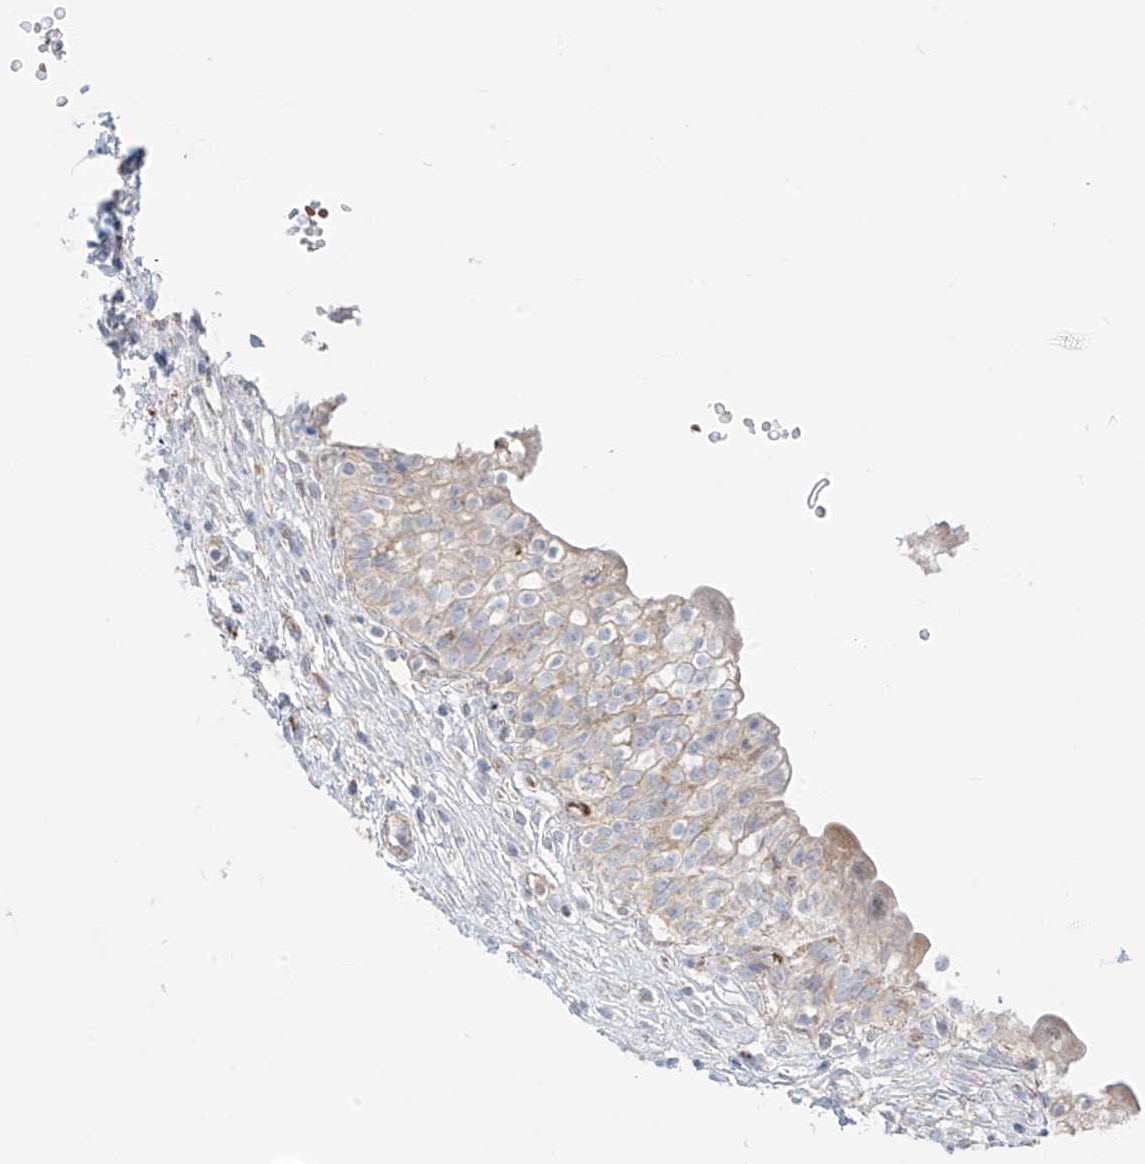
{"staining": {"intensity": "weak", "quantity": "25%-75%", "location": "cytoplasmic/membranous"}, "tissue": "urinary bladder", "cell_type": "Urothelial cells", "image_type": "normal", "snomed": [{"axis": "morphology", "description": "Normal tissue, NOS"}, {"axis": "topography", "description": "Urinary bladder"}], "caption": "Human urinary bladder stained for a protein (brown) shows weak cytoplasmic/membranous positive positivity in about 25%-75% of urothelial cells.", "gene": "ARHGEF40", "patient": {"sex": "male", "age": 55}}